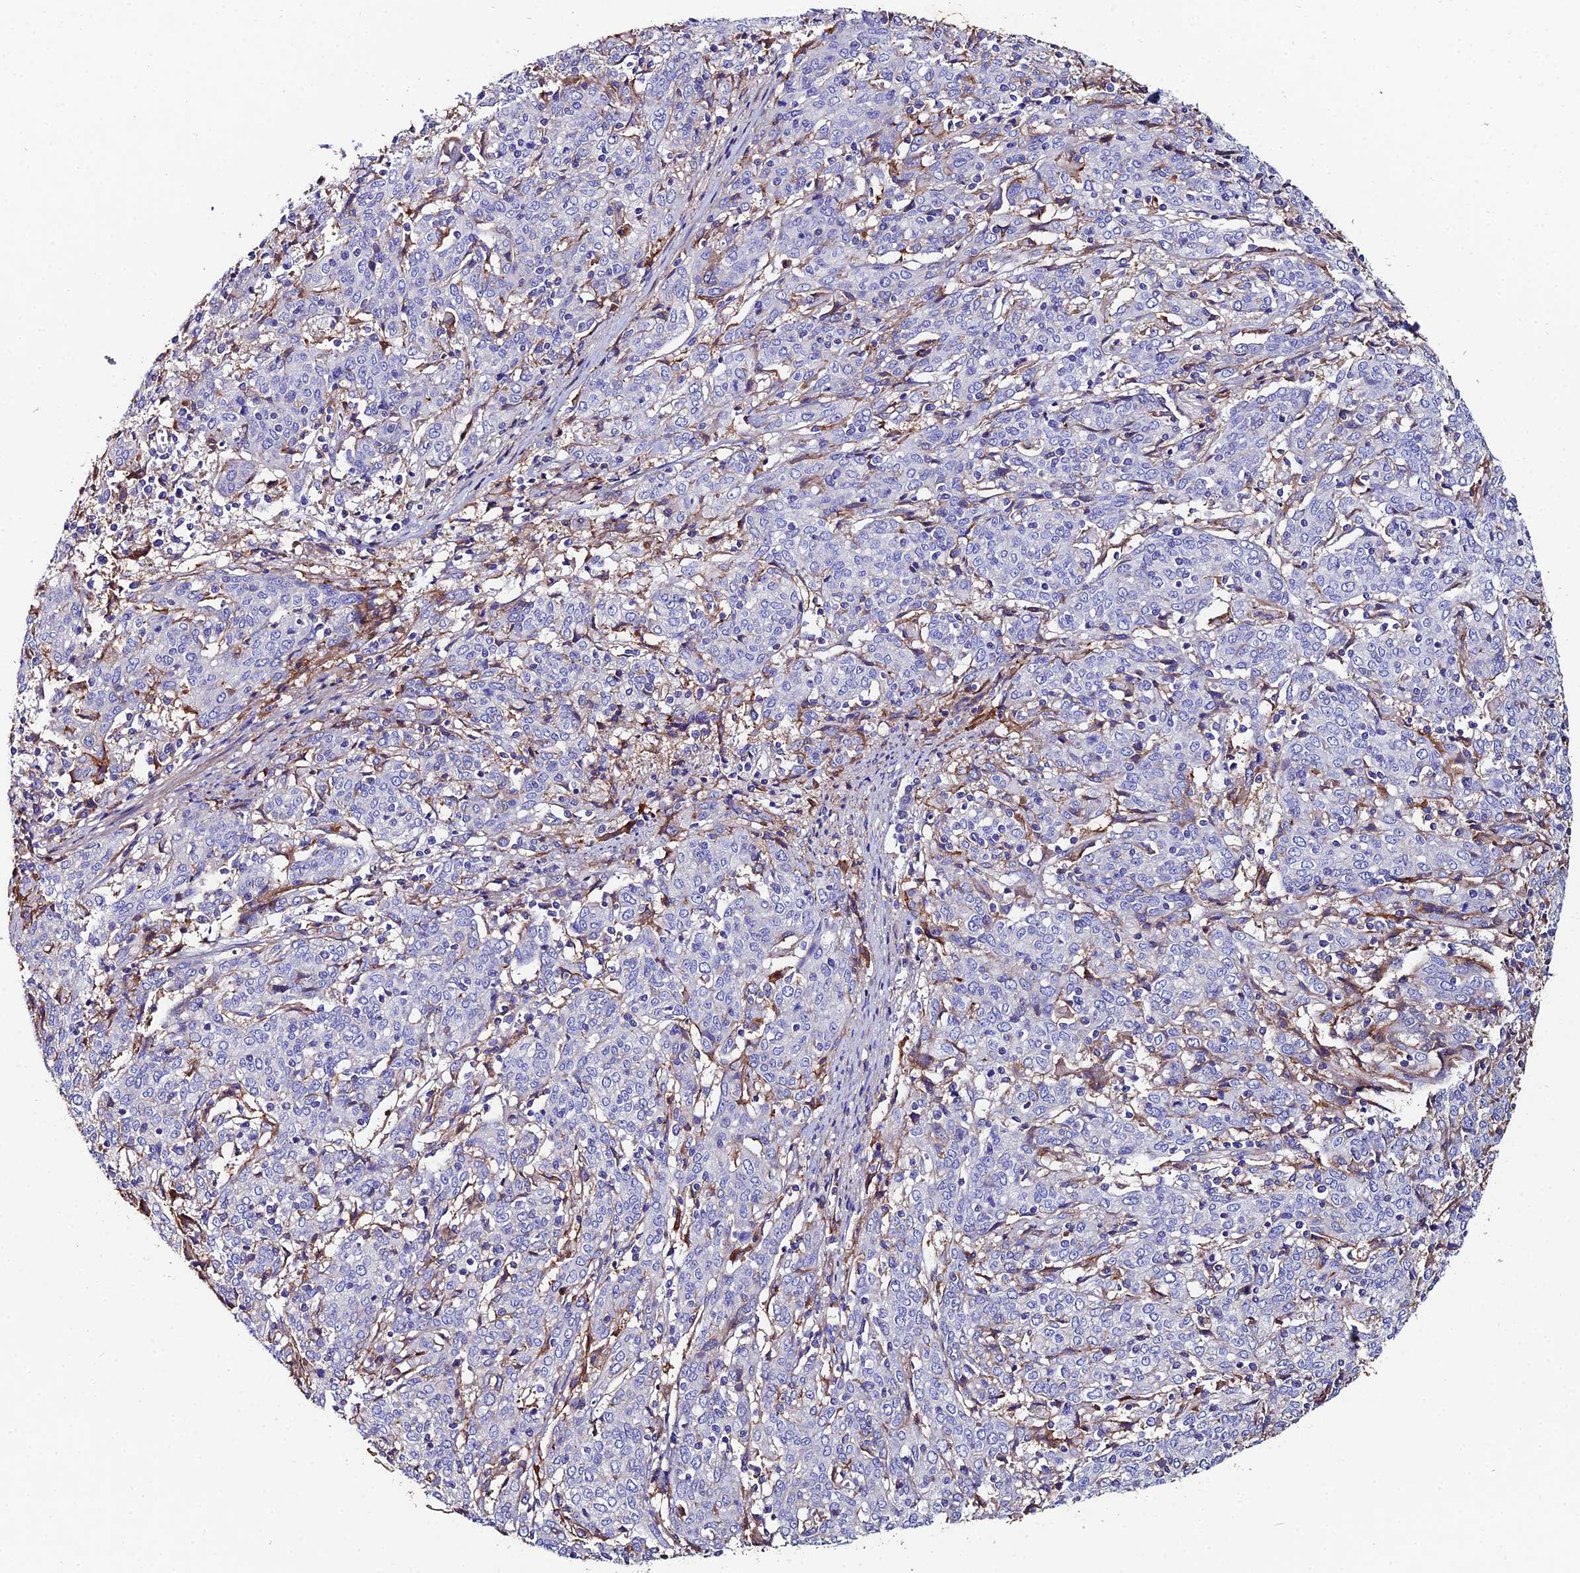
{"staining": {"intensity": "negative", "quantity": "none", "location": "none"}, "tissue": "cervical cancer", "cell_type": "Tumor cells", "image_type": "cancer", "snomed": [{"axis": "morphology", "description": "Squamous cell carcinoma, NOS"}, {"axis": "topography", "description": "Cervix"}], "caption": "IHC image of human cervical squamous cell carcinoma stained for a protein (brown), which demonstrates no expression in tumor cells. (DAB (3,3'-diaminobenzidine) immunohistochemistry (IHC), high magnification).", "gene": "C6", "patient": {"sex": "female", "age": 67}}